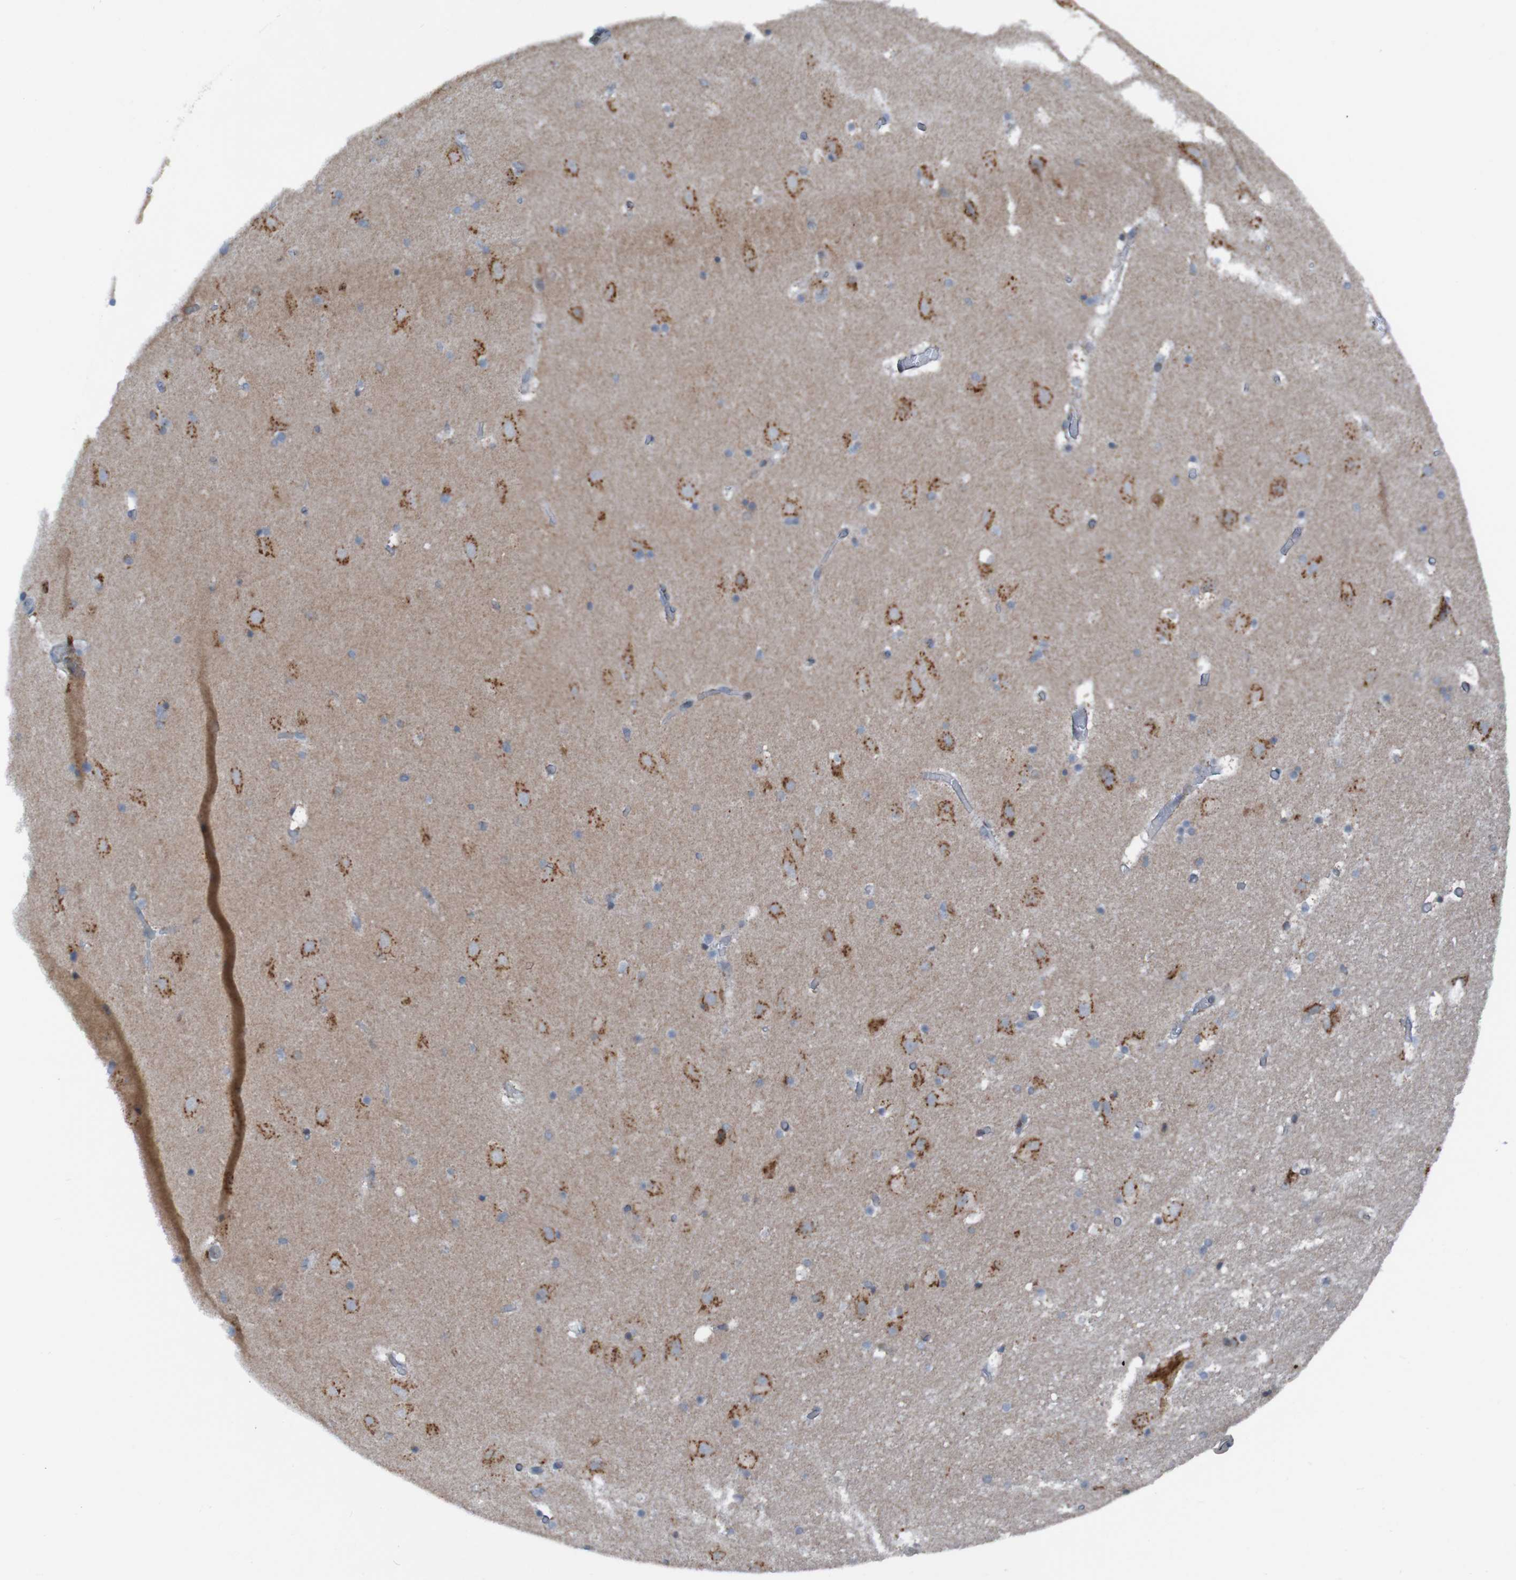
{"staining": {"intensity": "weak", "quantity": "<25%", "location": "cytoplasmic/membranous"}, "tissue": "hippocampus", "cell_type": "Glial cells", "image_type": "normal", "snomed": [{"axis": "morphology", "description": "Normal tissue, NOS"}, {"axis": "topography", "description": "Hippocampus"}], "caption": "Immunohistochemistry photomicrograph of benign human hippocampus stained for a protein (brown), which demonstrates no positivity in glial cells.", "gene": "UNG", "patient": {"sex": "male", "age": 45}}